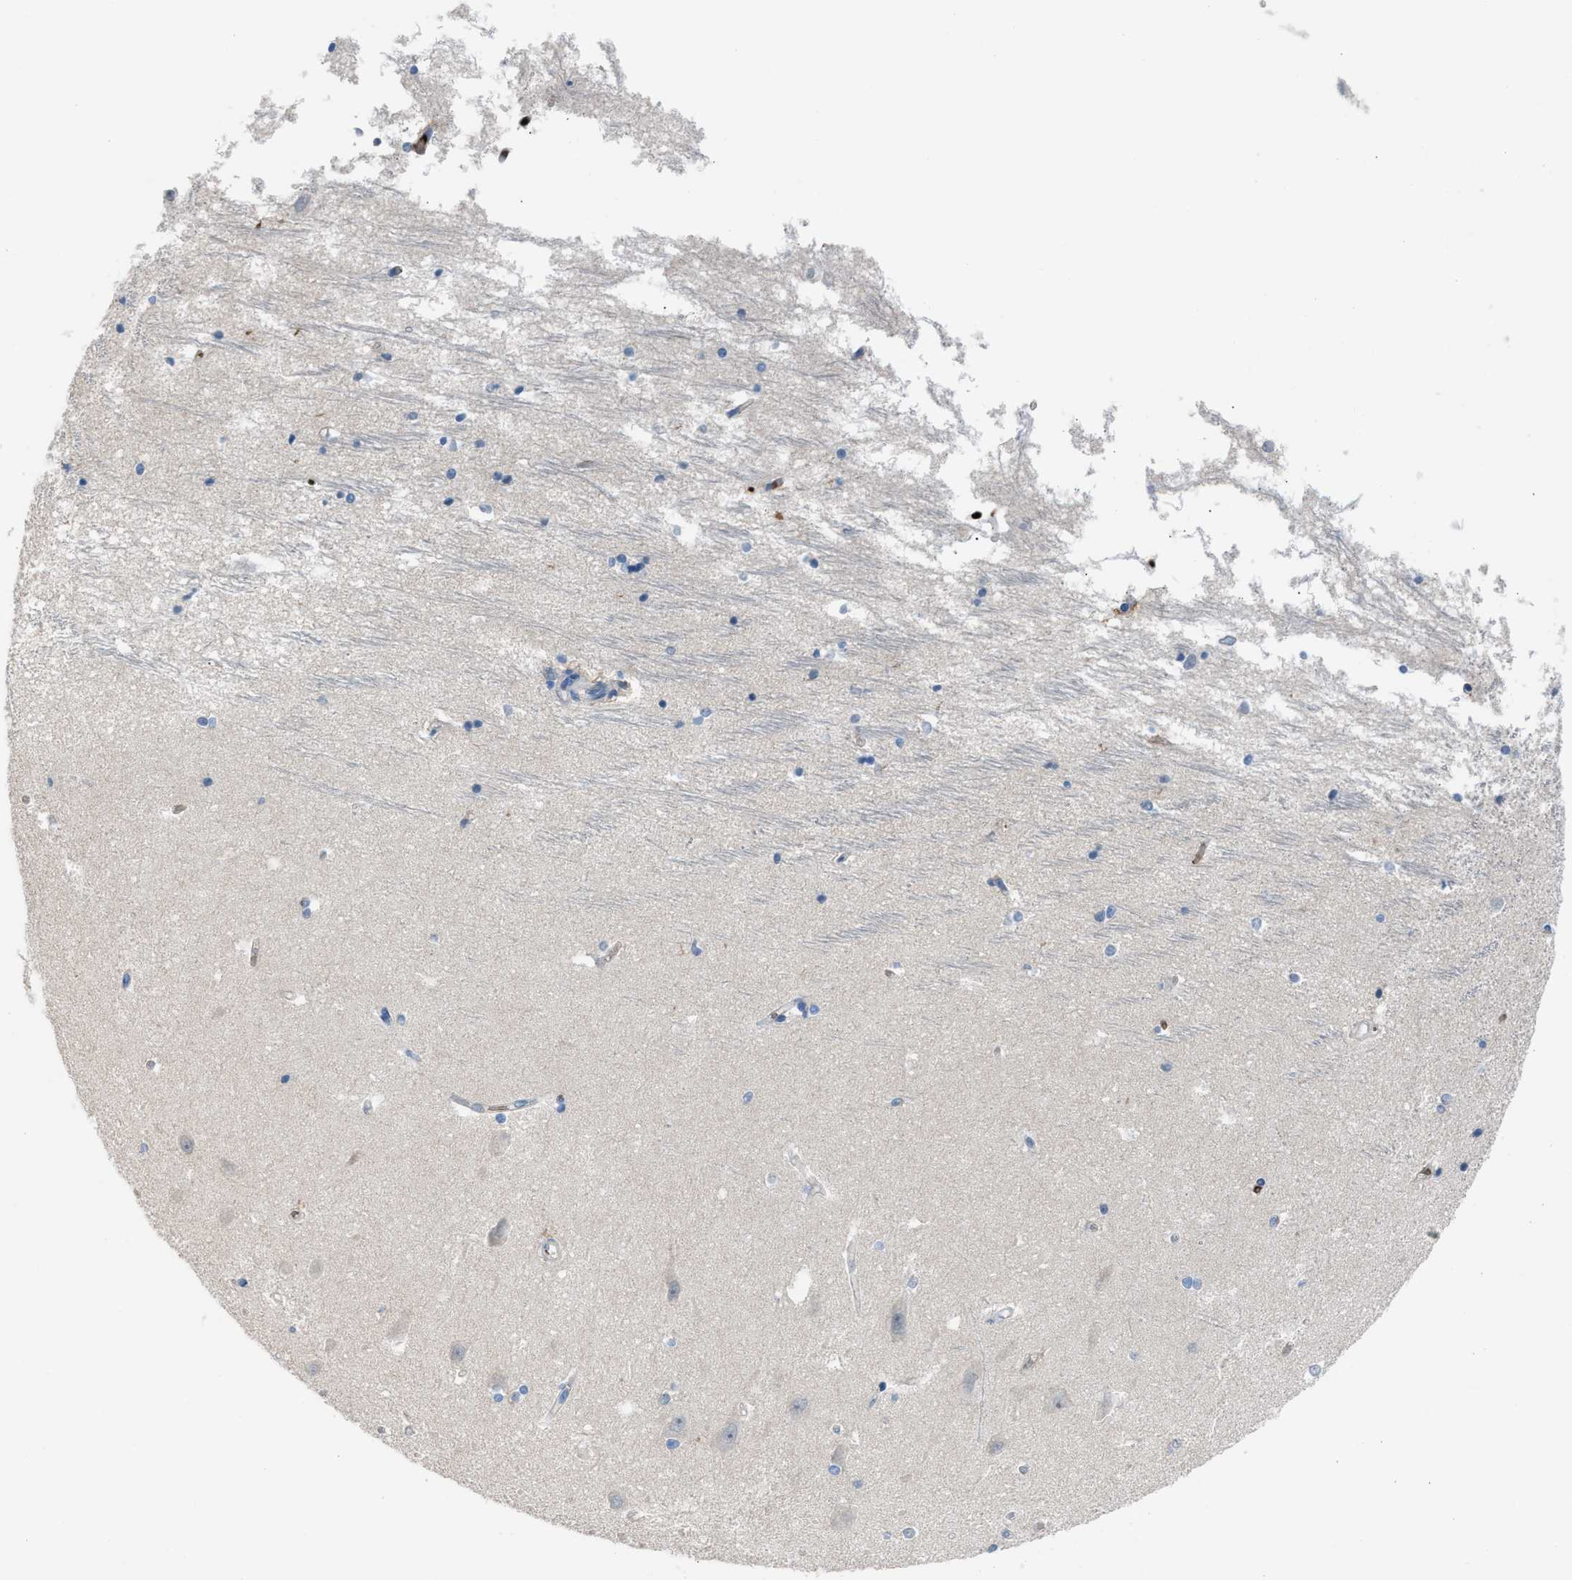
{"staining": {"intensity": "negative", "quantity": "none", "location": "none"}, "tissue": "hippocampus", "cell_type": "Glial cells", "image_type": "normal", "snomed": [{"axis": "morphology", "description": "Normal tissue, NOS"}, {"axis": "topography", "description": "Hippocampus"}], "caption": "This is a histopathology image of immunohistochemistry staining of unremarkable hippocampus, which shows no positivity in glial cells. (DAB (3,3'-diaminobenzidine) IHC, high magnification).", "gene": "CFAP77", "patient": {"sex": "male", "age": 45}}